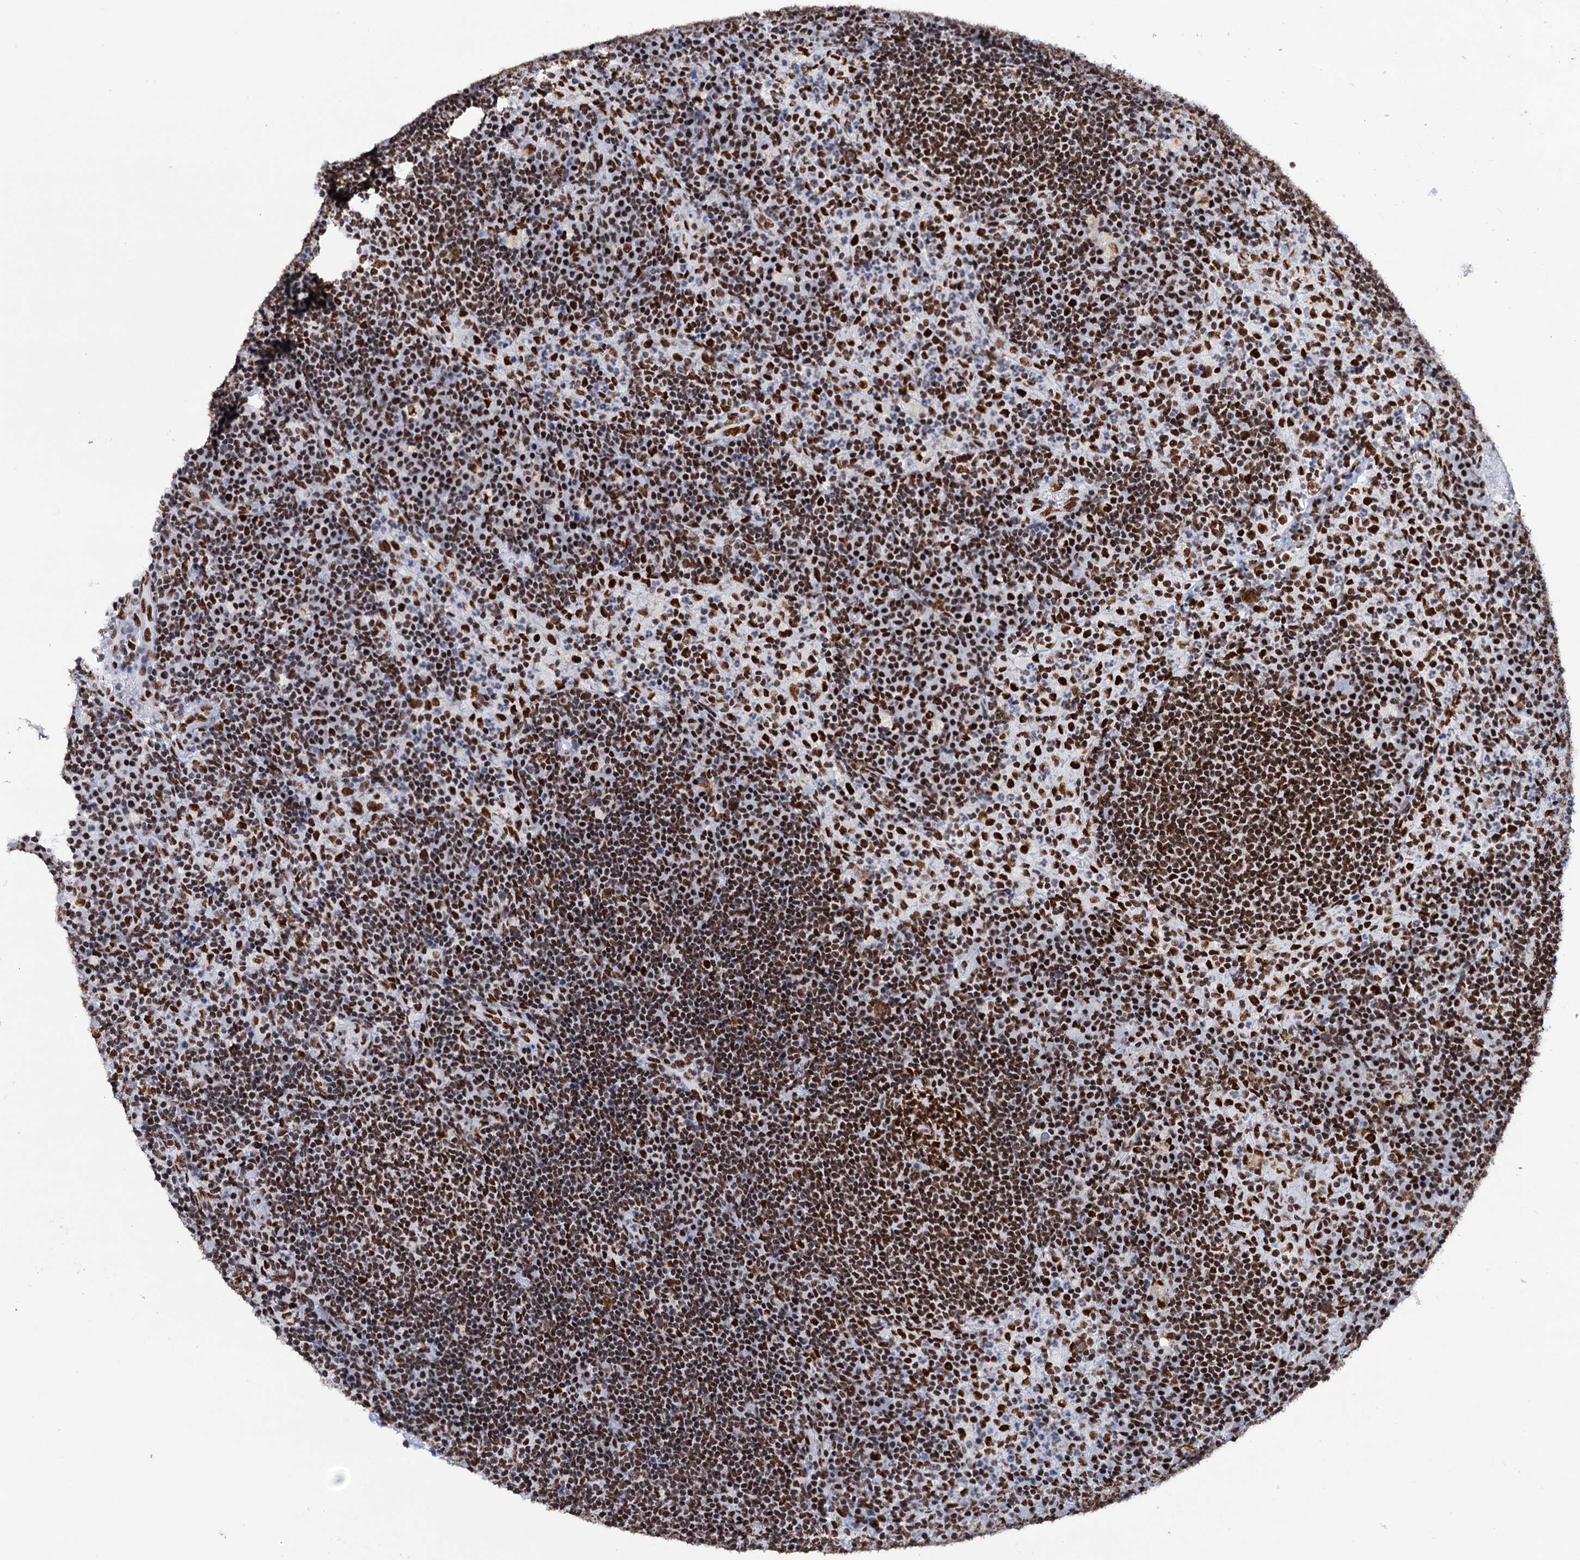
{"staining": {"intensity": "strong", "quantity": ">75%", "location": "nuclear"}, "tissue": "lymph node", "cell_type": "Germinal center cells", "image_type": "normal", "snomed": [{"axis": "morphology", "description": "Normal tissue, NOS"}, {"axis": "topography", "description": "Lymph node"}], "caption": "Immunohistochemical staining of normal lymph node shows high levels of strong nuclear expression in approximately >75% of germinal center cells. The staining was performed using DAB (3,3'-diaminobenzidine), with brown indicating positive protein expression. Nuclei are stained blue with hematoxylin.", "gene": "MATR3", "patient": {"sex": "female", "age": 70}}